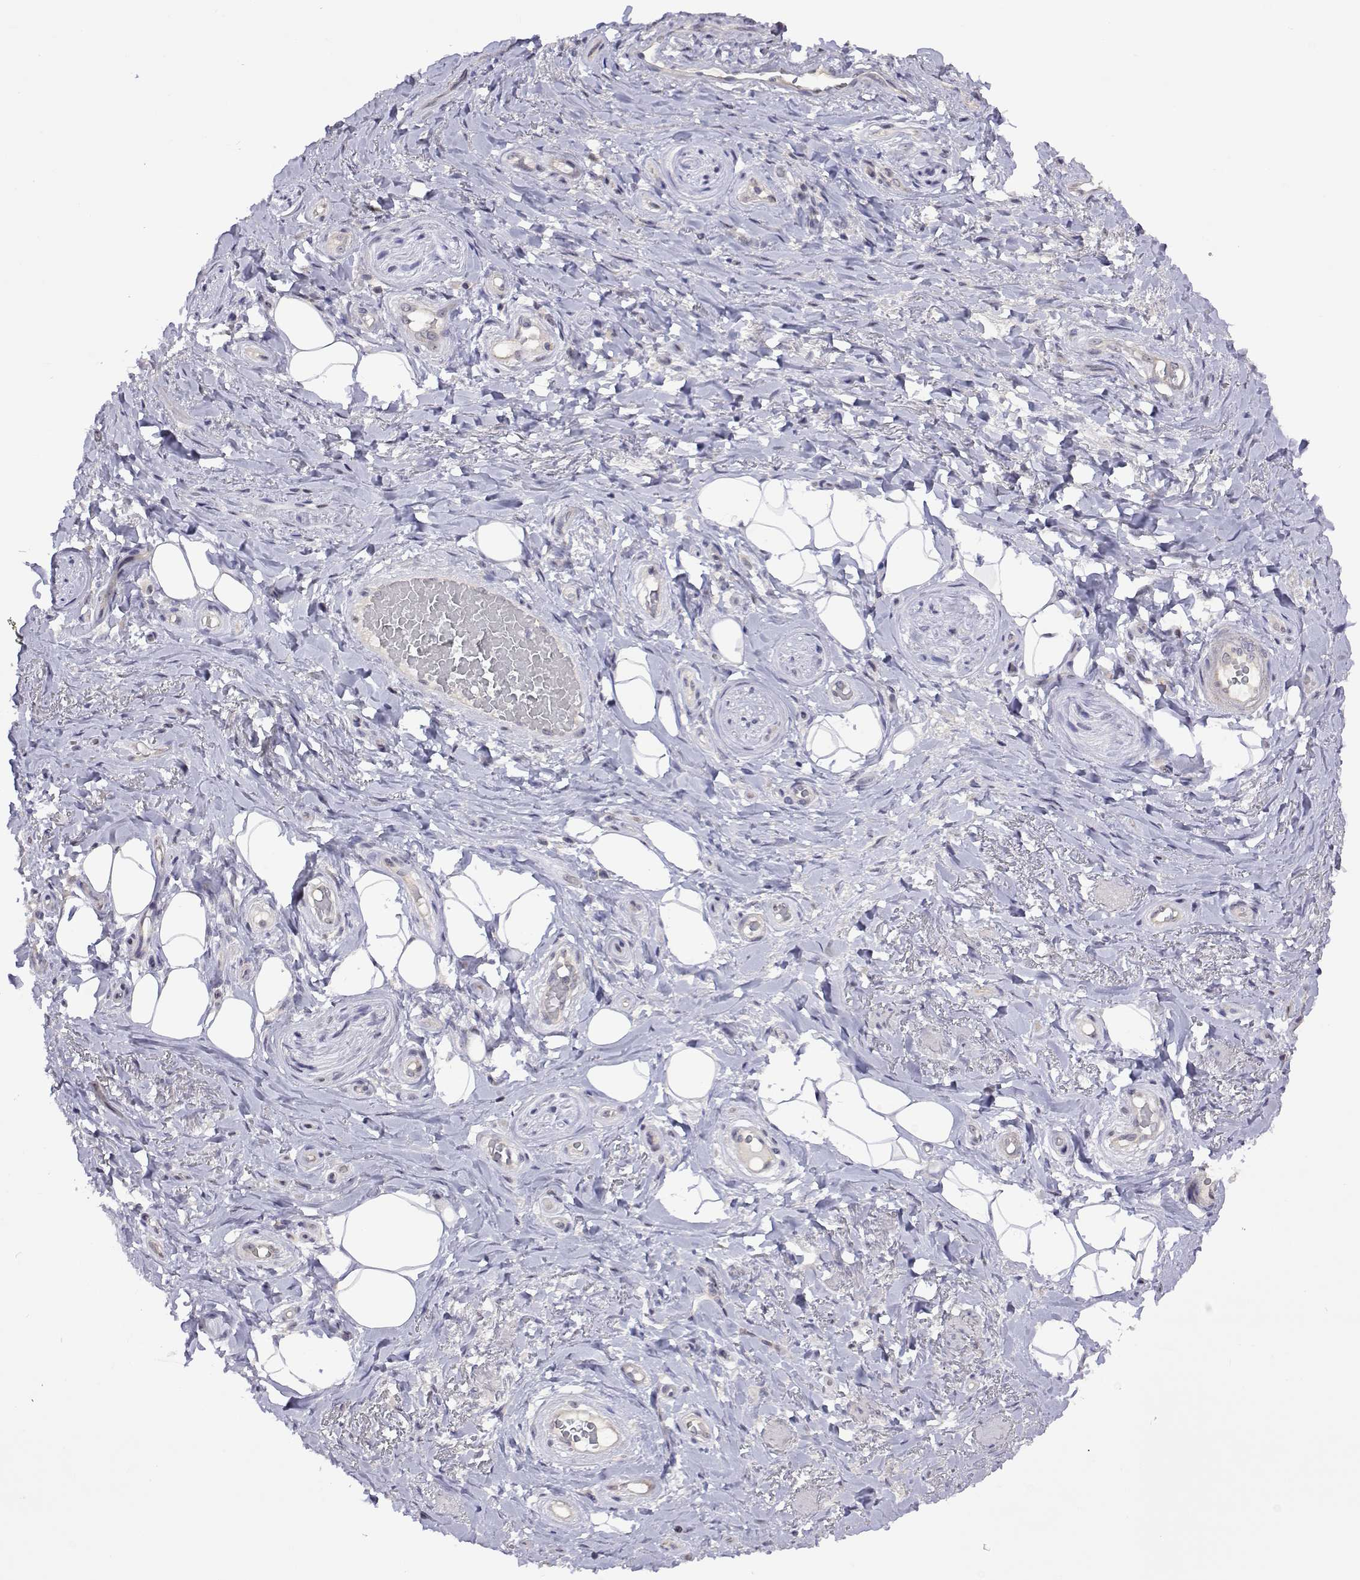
{"staining": {"intensity": "negative", "quantity": "none", "location": "none"}, "tissue": "adipose tissue", "cell_type": "Adipocytes", "image_type": "normal", "snomed": [{"axis": "morphology", "description": "Normal tissue, NOS"}, {"axis": "topography", "description": "Anal"}, {"axis": "topography", "description": "Peripheral nerve tissue"}], "caption": "High magnification brightfield microscopy of normal adipose tissue stained with DAB (3,3'-diaminobenzidine) (brown) and counterstained with hematoxylin (blue): adipocytes show no significant staining. (DAB IHC with hematoxylin counter stain).", "gene": "NHP2", "patient": {"sex": "male", "age": 53}}